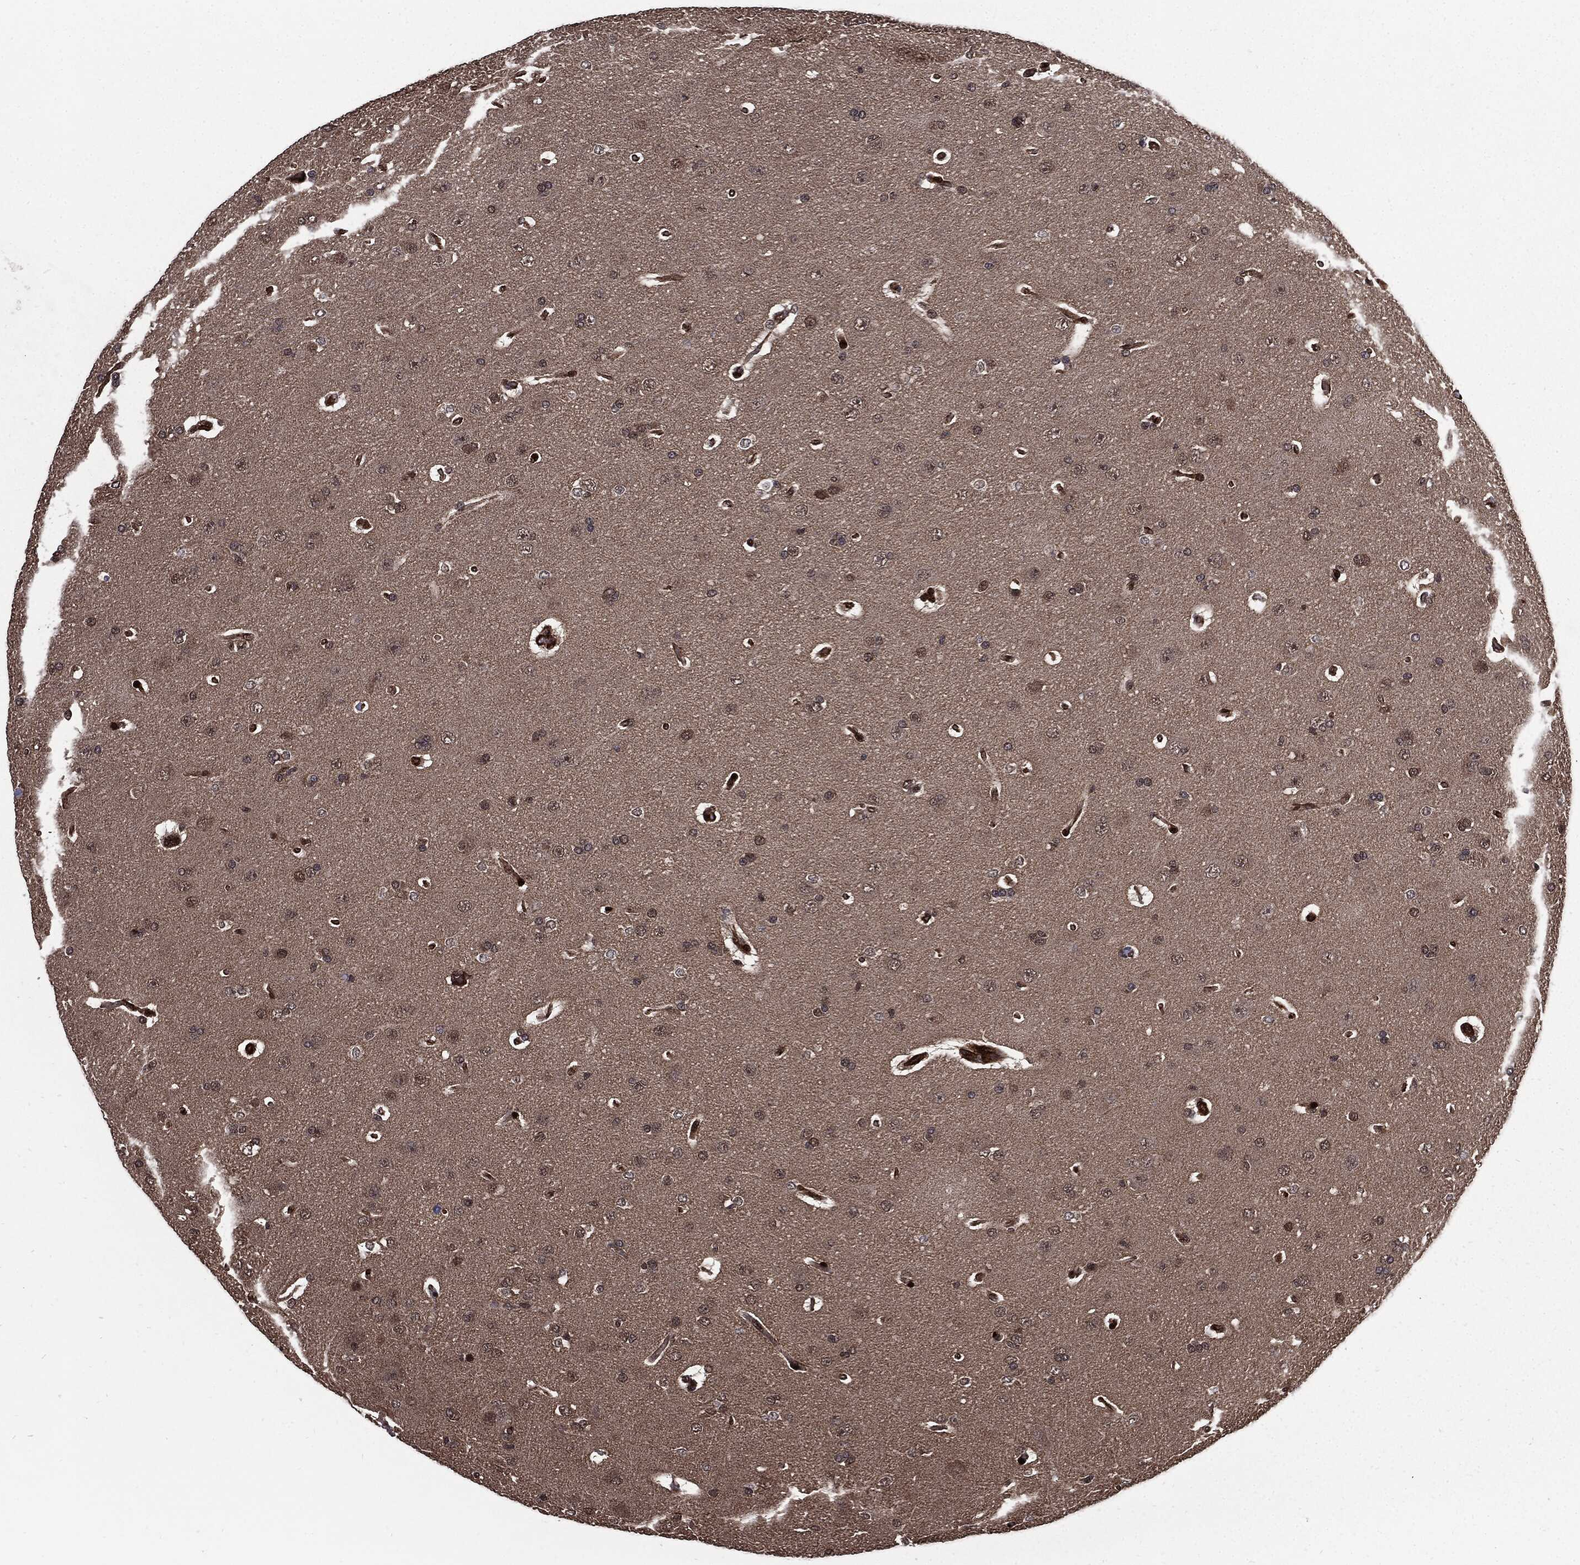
{"staining": {"intensity": "negative", "quantity": "none", "location": "none"}, "tissue": "glioma", "cell_type": "Tumor cells", "image_type": "cancer", "snomed": [{"axis": "morphology", "description": "Glioma, malignant, NOS"}, {"axis": "topography", "description": "Cerebral cortex"}], "caption": "High power microscopy image of an immunohistochemistry (IHC) image of malignant glioma, revealing no significant expression in tumor cells.", "gene": "PTPA", "patient": {"sex": "male", "age": 58}}